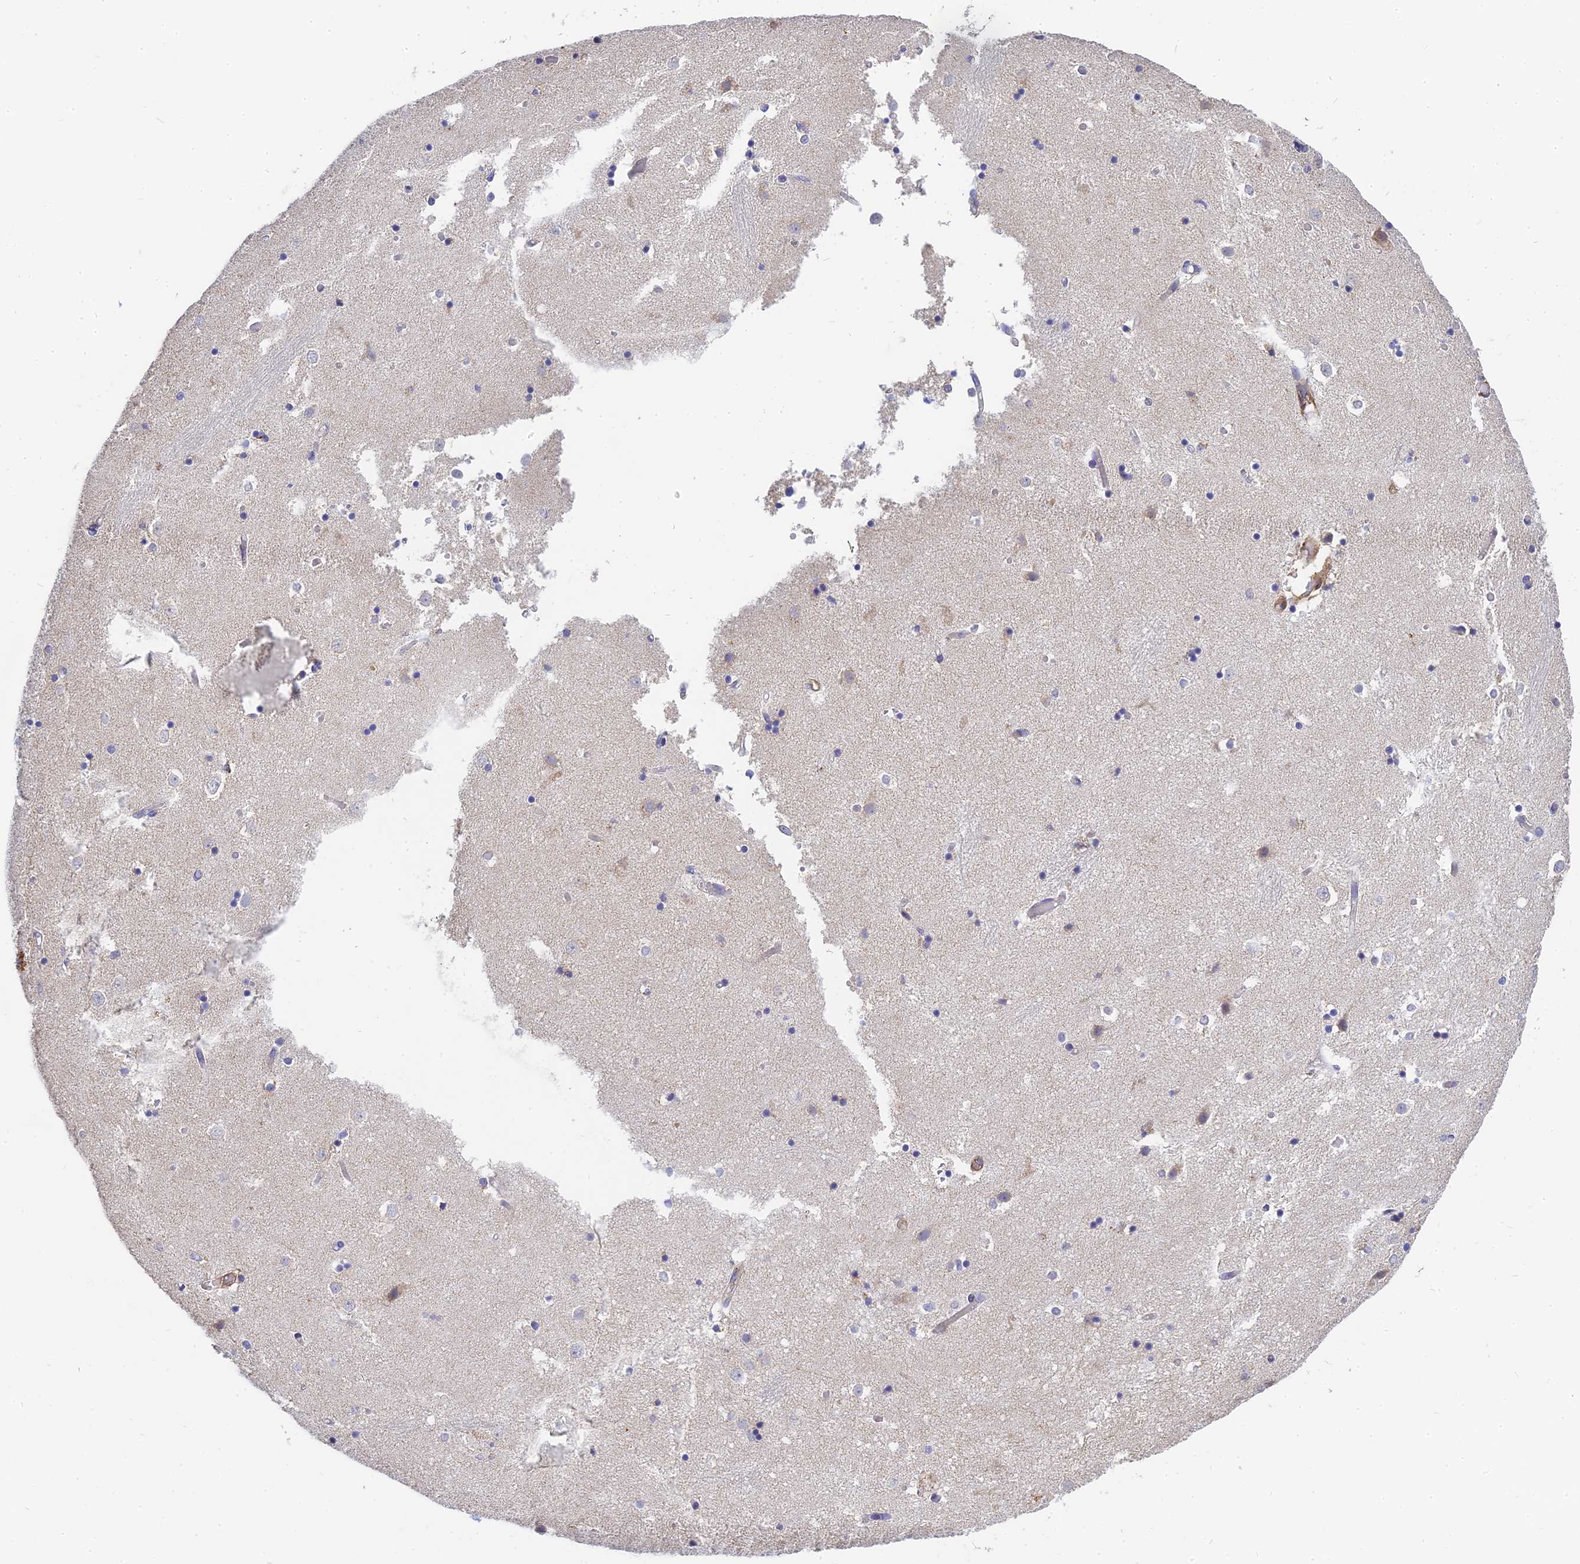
{"staining": {"intensity": "negative", "quantity": "none", "location": "none"}, "tissue": "caudate", "cell_type": "Glial cells", "image_type": "normal", "snomed": [{"axis": "morphology", "description": "Normal tissue, NOS"}, {"axis": "topography", "description": "Lateral ventricle wall"}], "caption": "Immunohistochemistry histopathology image of unremarkable caudate stained for a protein (brown), which exhibits no positivity in glial cells.", "gene": "MRPL15", "patient": {"sex": "female", "age": 52}}